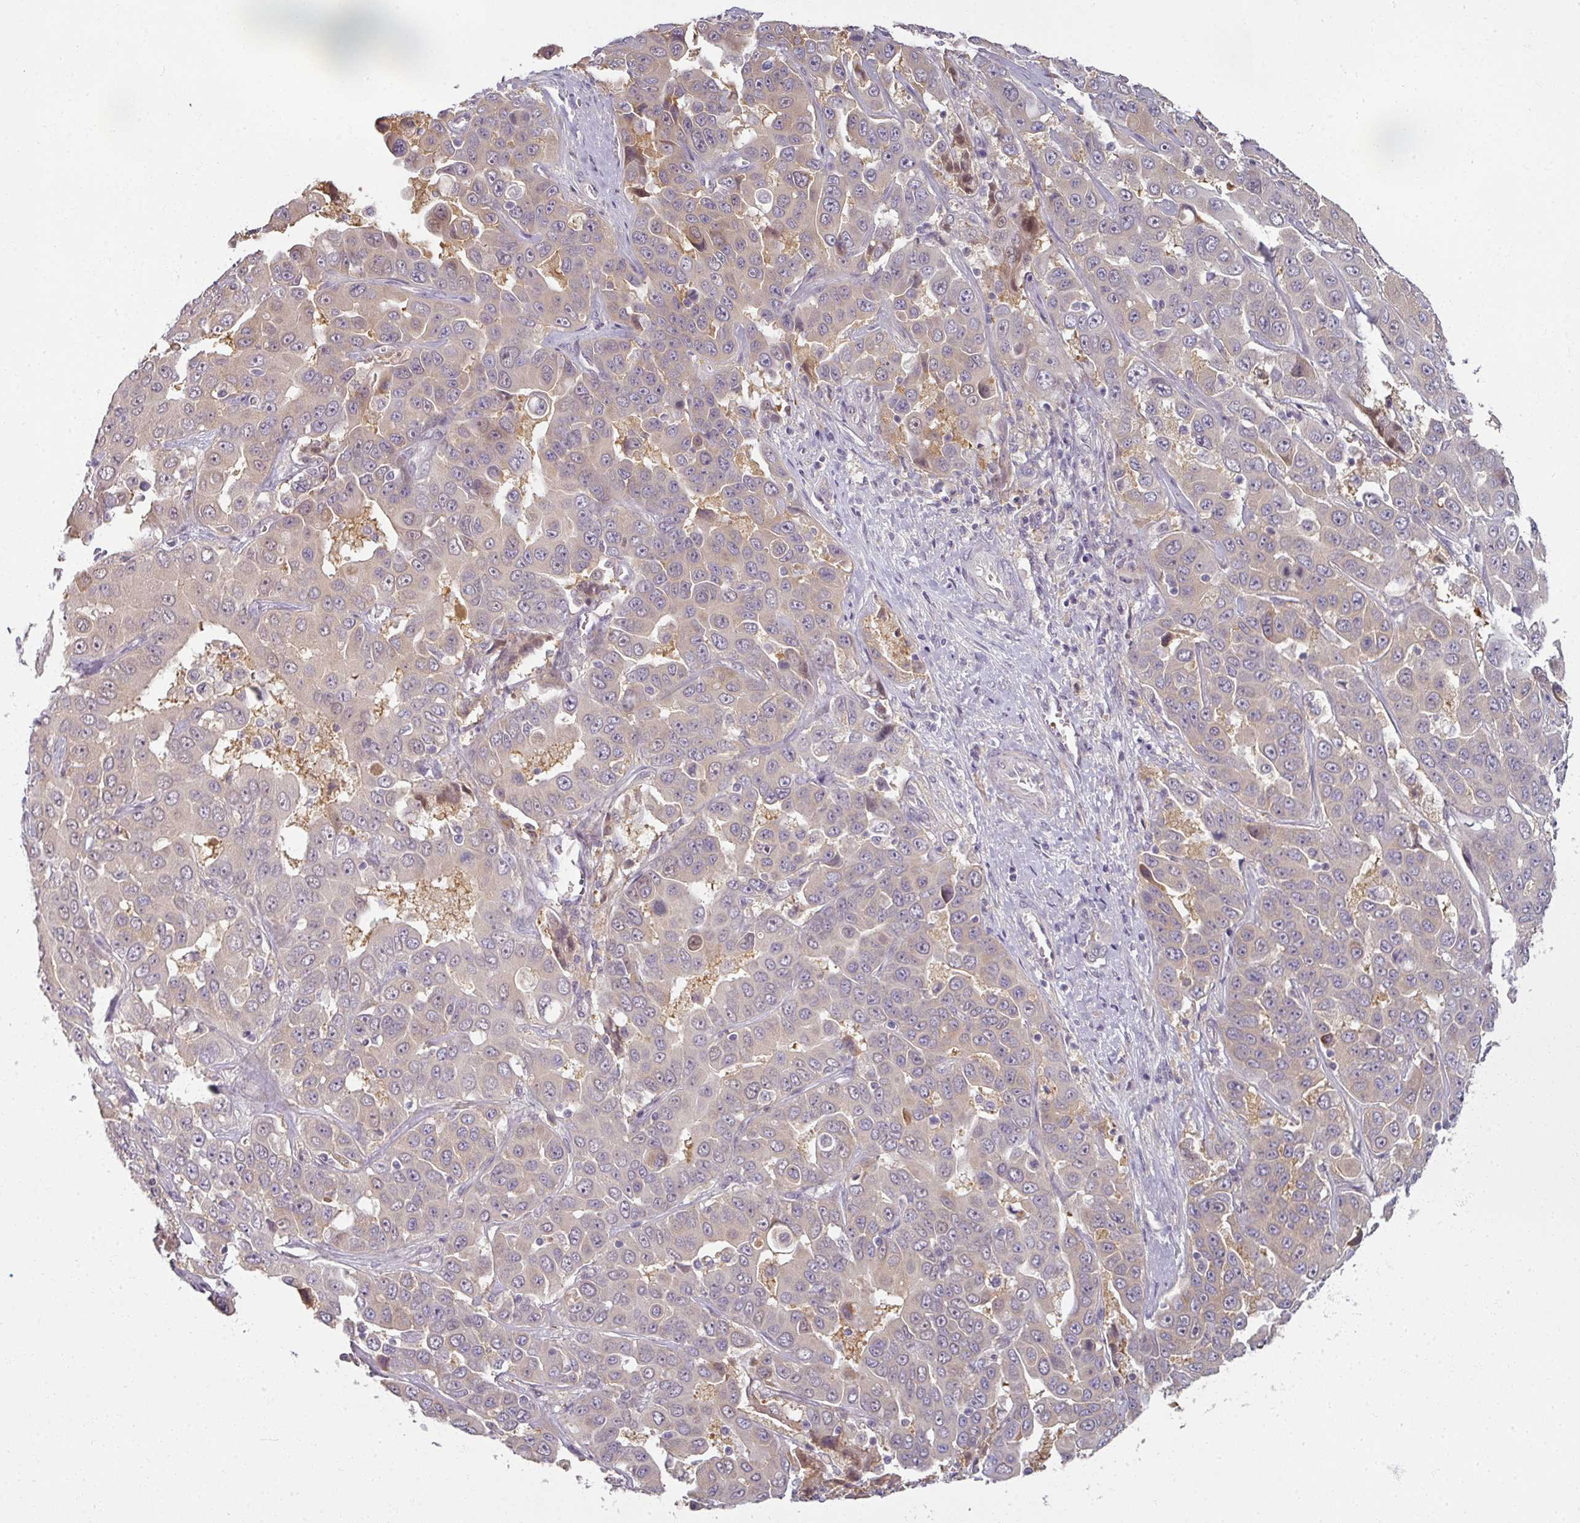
{"staining": {"intensity": "negative", "quantity": "none", "location": "none"}, "tissue": "liver cancer", "cell_type": "Tumor cells", "image_type": "cancer", "snomed": [{"axis": "morphology", "description": "Cholangiocarcinoma"}, {"axis": "topography", "description": "Liver"}], "caption": "Tumor cells show no significant staining in liver cancer.", "gene": "MYMK", "patient": {"sex": "female", "age": 52}}